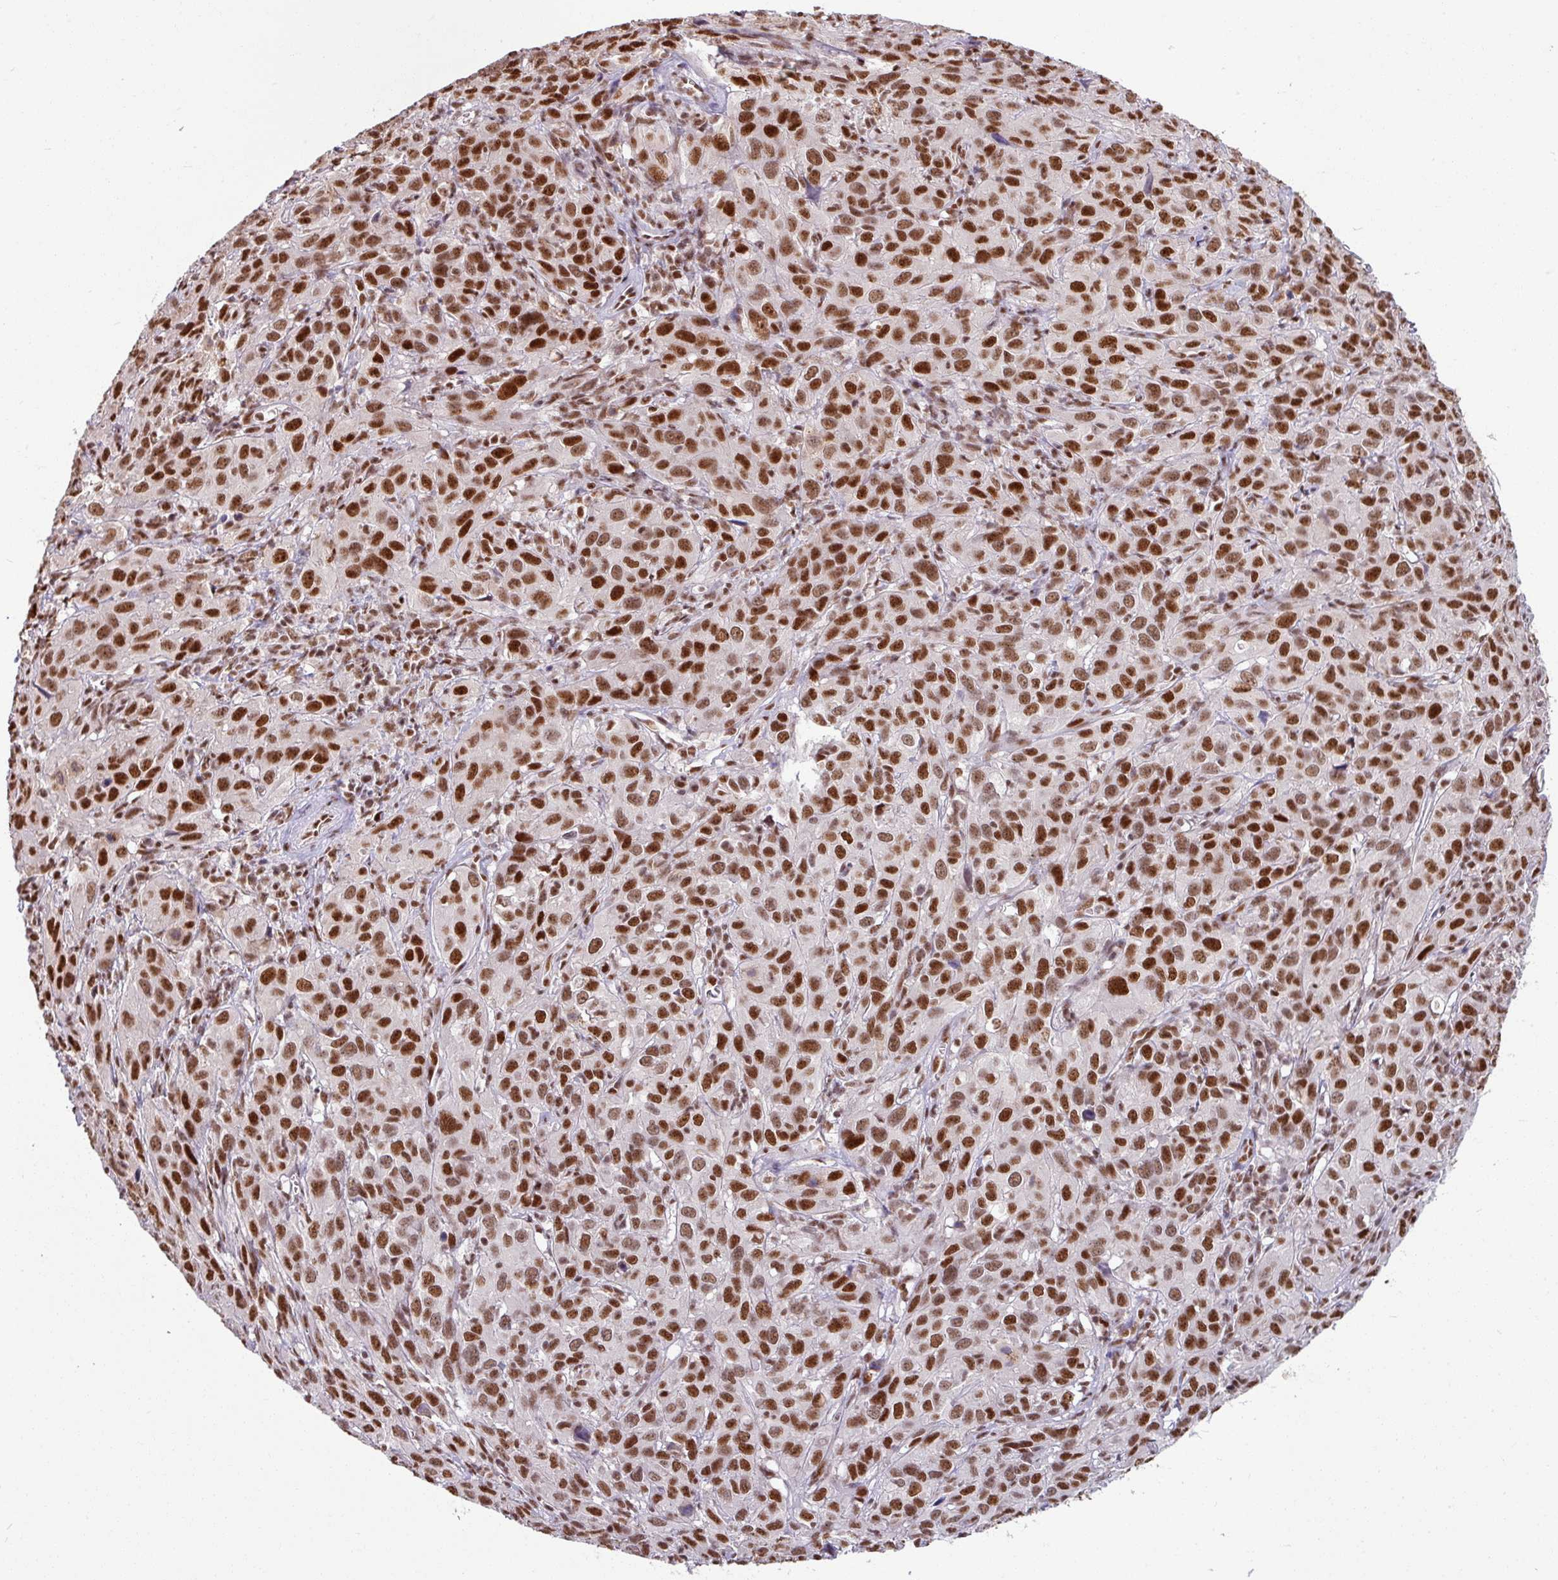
{"staining": {"intensity": "strong", "quantity": ">75%", "location": "nuclear"}, "tissue": "cervical cancer", "cell_type": "Tumor cells", "image_type": "cancer", "snomed": [{"axis": "morphology", "description": "Normal tissue, NOS"}, {"axis": "morphology", "description": "Squamous cell carcinoma, NOS"}, {"axis": "topography", "description": "Cervix"}], "caption": "Brown immunohistochemical staining in human cervical cancer (squamous cell carcinoma) shows strong nuclear expression in about >75% of tumor cells. Immunohistochemistry (ihc) stains the protein in brown and the nuclei are stained blue.", "gene": "TDG", "patient": {"sex": "female", "age": 51}}